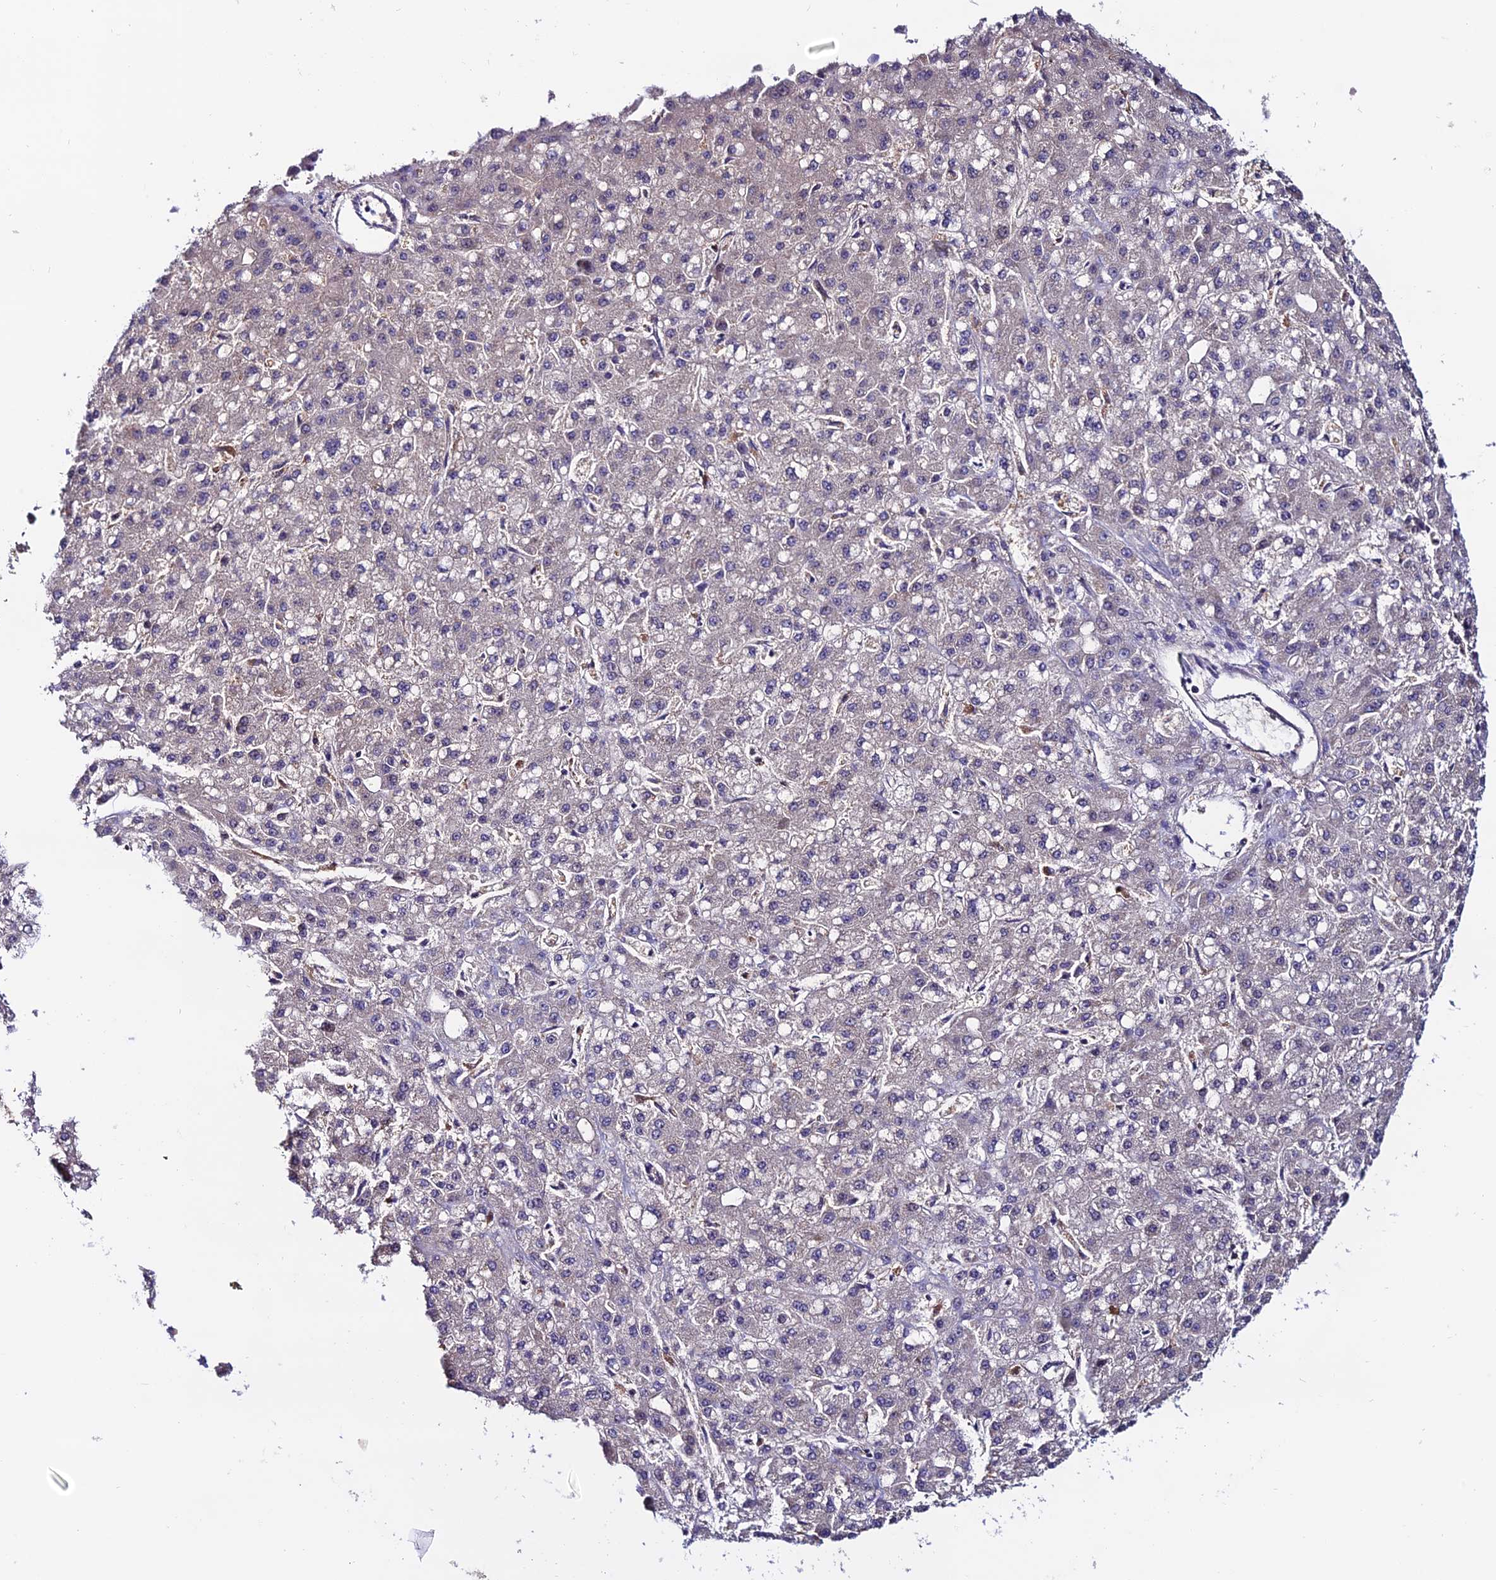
{"staining": {"intensity": "negative", "quantity": "none", "location": "none"}, "tissue": "liver cancer", "cell_type": "Tumor cells", "image_type": "cancer", "snomed": [{"axis": "morphology", "description": "Carcinoma, Hepatocellular, NOS"}, {"axis": "topography", "description": "Liver"}], "caption": "The histopathology image shows no significant staining in tumor cells of liver hepatocellular carcinoma. Brightfield microscopy of IHC stained with DAB (brown) and hematoxylin (blue), captured at high magnification.", "gene": "FZD8", "patient": {"sex": "male", "age": 67}}